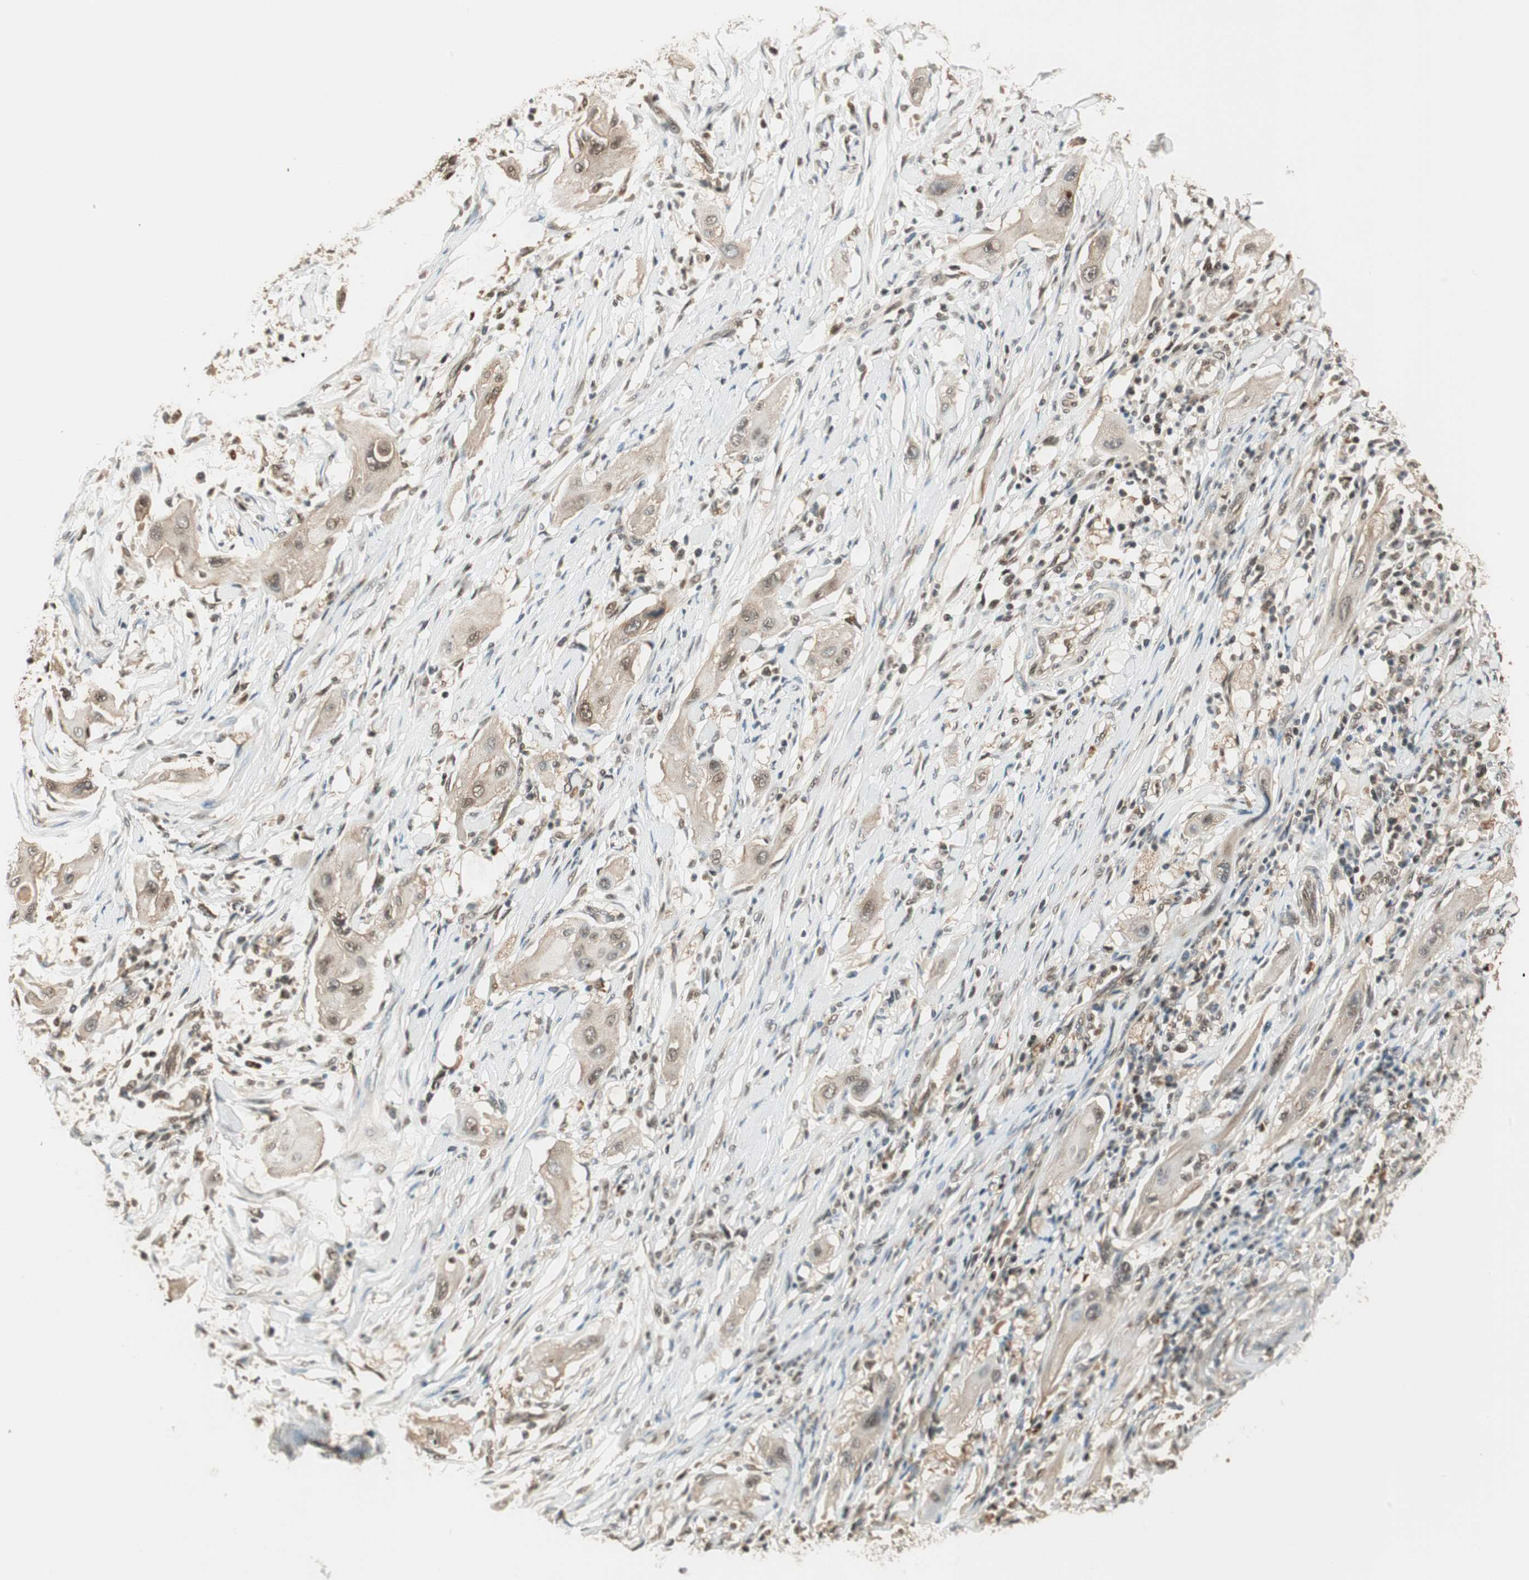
{"staining": {"intensity": "moderate", "quantity": ">75%", "location": "cytoplasmic/membranous,nuclear"}, "tissue": "lung cancer", "cell_type": "Tumor cells", "image_type": "cancer", "snomed": [{"axis": "morphology", "description": "Squamous cell carcinoma, NOS"}, {"axis": "topography", "description": "Lung"}], "caption": "The photomicrograph shows staining of squamous cell carcinoma (lung), revealing moderate cytoplasmic/membranous and nuclear protein expression (brown color) within tumor cells.", "gene": "ZNF443", "patient": {"sex": "female", "age": 47}}